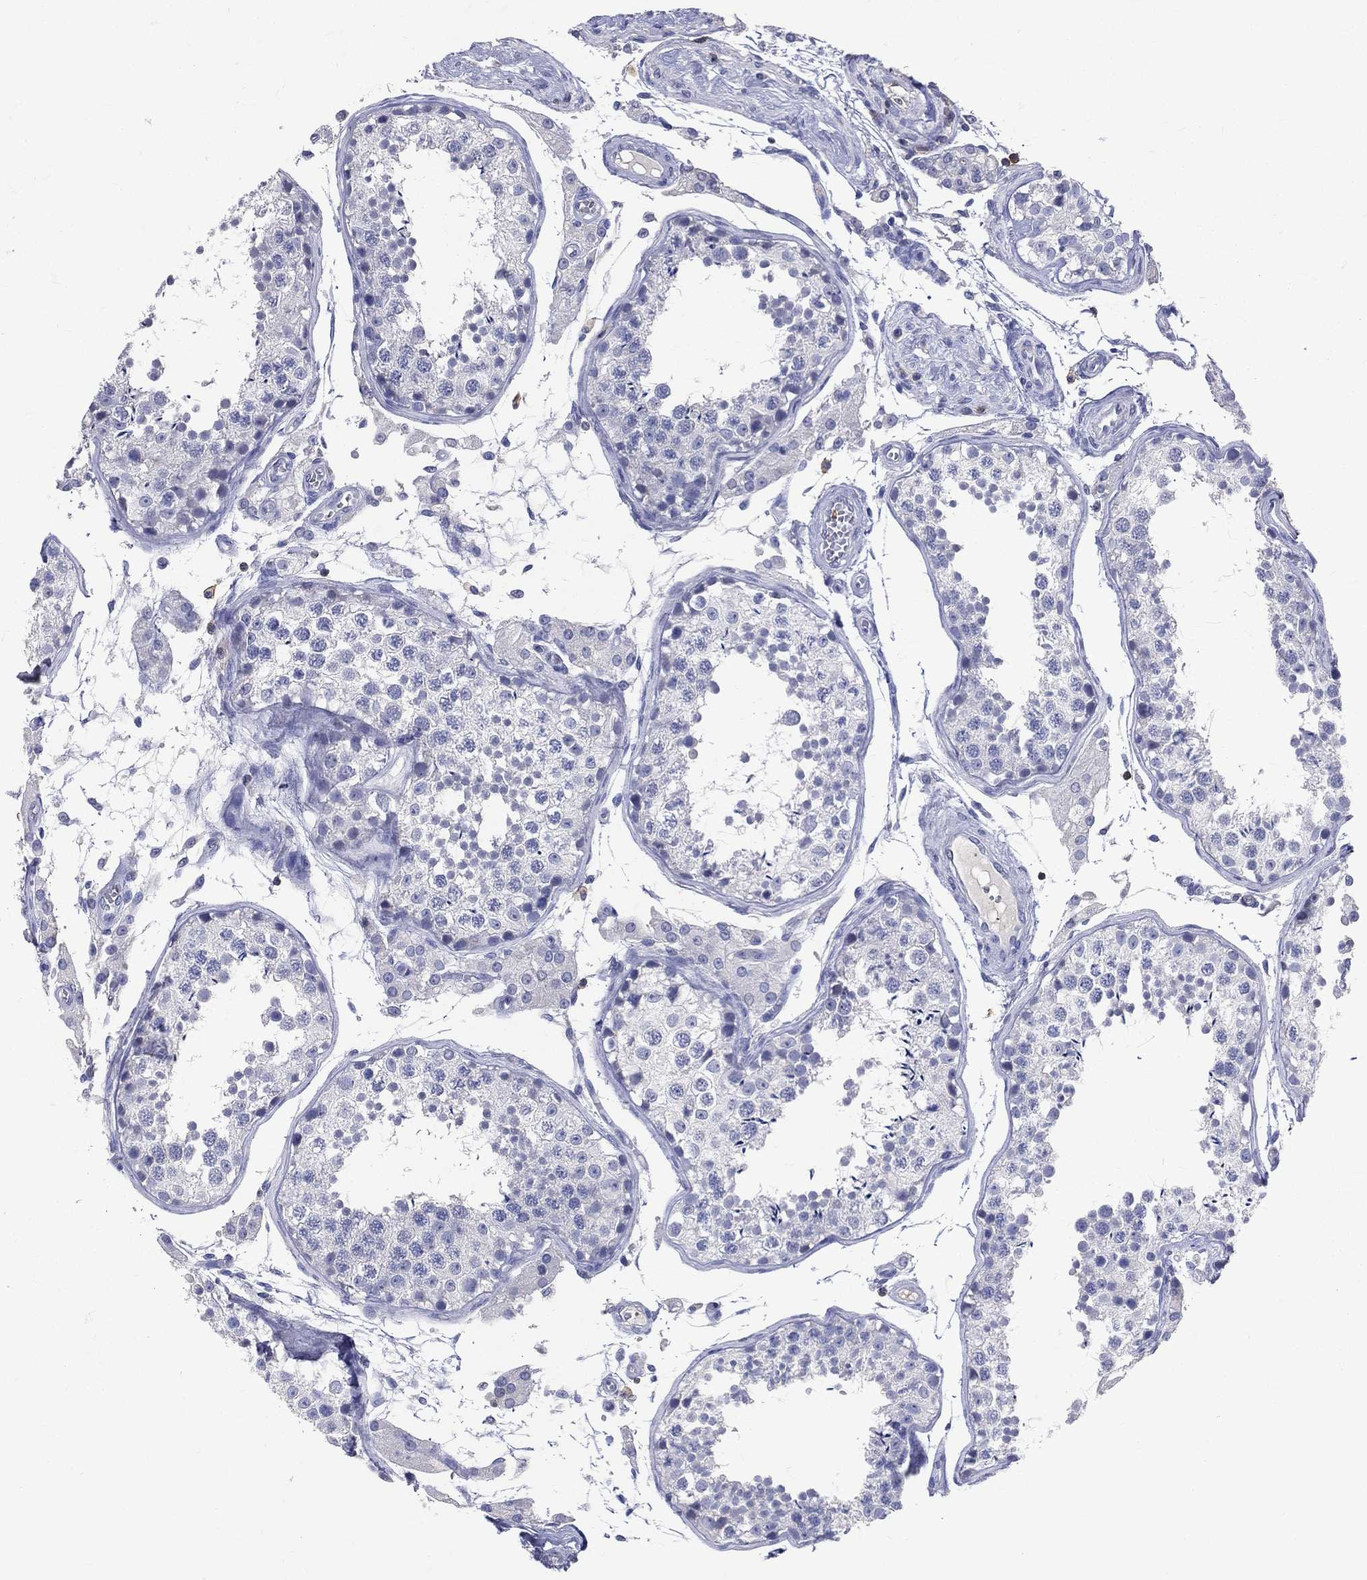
{"staining": {"intensity": "negative", "quantity": "none", "location": "none"}, "tissue": "testis", "cell_type": "Cells in seminiferous ducts", "image_type": "normal", "snomed": [{"axis": "morphology", "description": "Normal tissue, NOS"}, {"axis": "topography", "description": "Testis"}], "caption": "High power microscopy histopathology image of an immunohistochemistry (IHC) histopathology image of normal testis, revealing no significant staining in cells in seminiferous ducts. (Immunohistochemistry, brightfield microscopy, high magnification).", "gene": "LAT", "patient": {"sex": "male", "age": 29}}